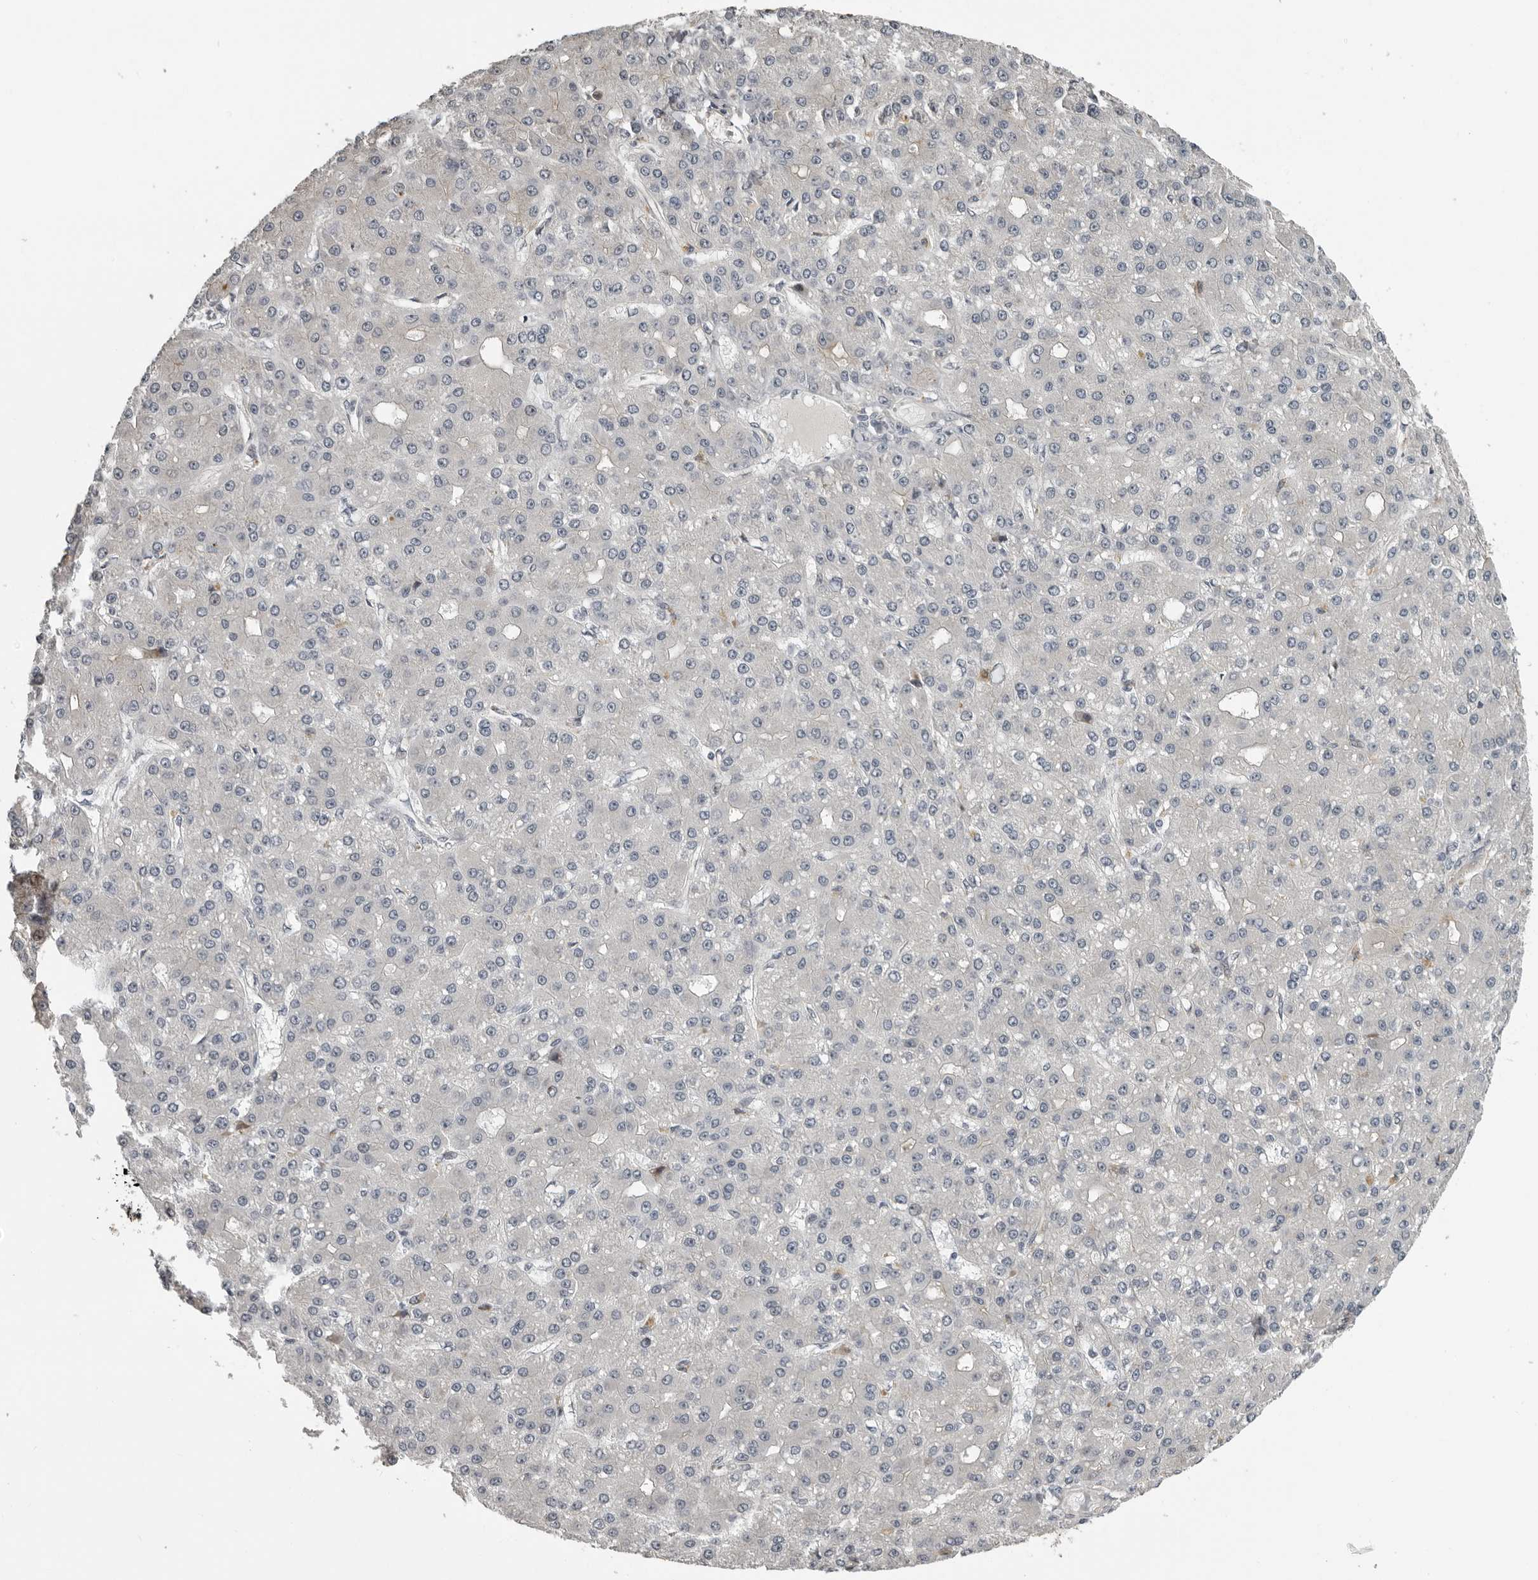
{"staining": {"intensity": "weak", "quantity": "<25%", "location": "cytoplasmic/membranous"}, "tissue": "liver cancer", "cell_type": "Tumor cells", "image_type": "cancer", "snomed": [{"axis": "morphology", "description": "Carcinoma, Hepatocellular, NOS"}, {"axis": "topography", "description": "Liver"}], "caption": "Image shows no protein positivity in tumor cells of liver hepatocellular carcinoma tissue.", "gene": "PRRX2", "patient": {"sex": "male", "age": 67}}